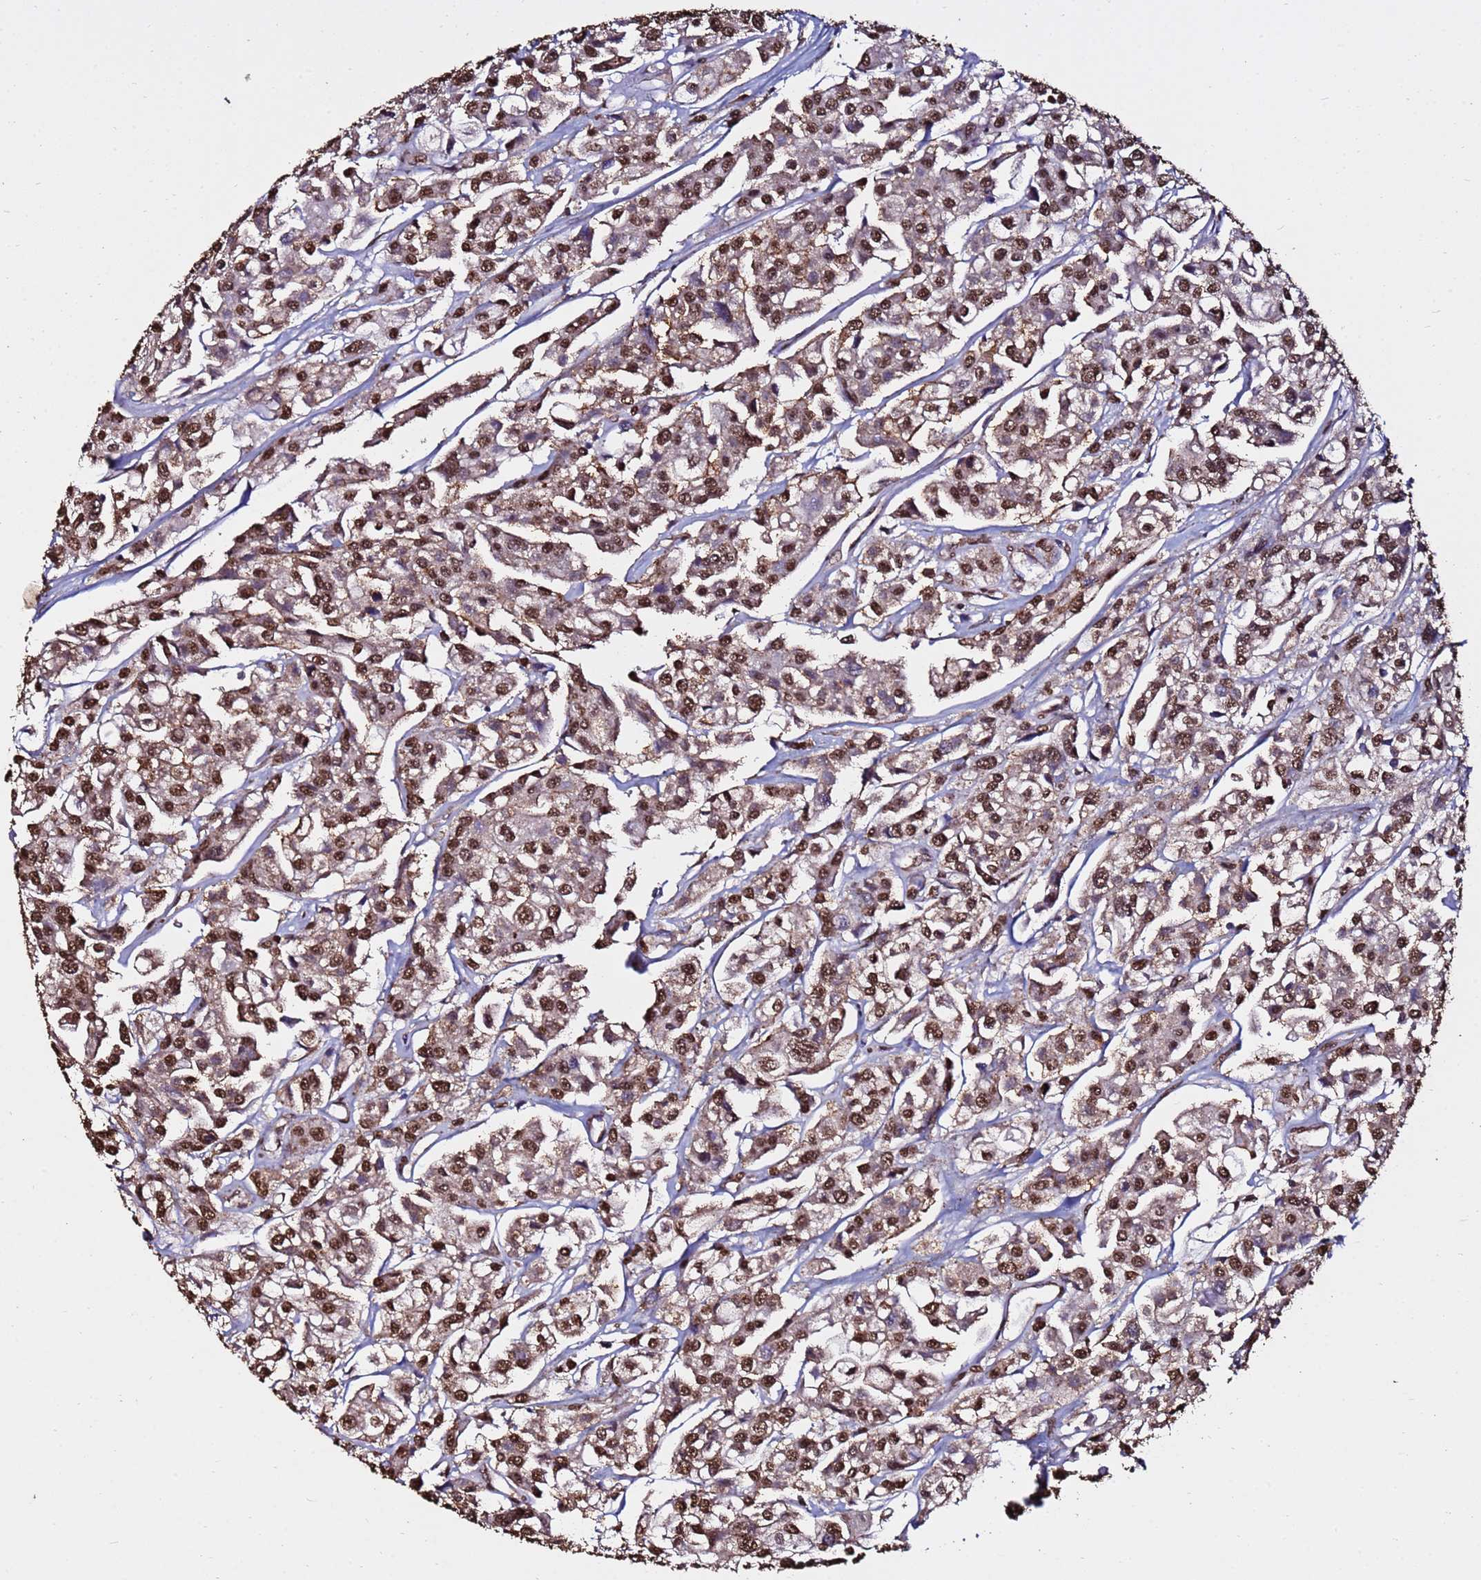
{"staining": {"intensity": "strong", "quantity": ">75%", "location": "nuclear"}, "tissue": "urothelial cancer", "cell_type": "Tumor cells", "image_type": "cancer", "snomed": [{"axis": "morphology", "description": "Urothelial carcinoma, High grade"}, {"axis": "topography", "description": "Urinary bladder"}], "caption": "Urothelial cancer was stained to show a protein in brown. There is high levels of strong nuclear expression in about >75% of tumor cells.", "gene": "TRIP6", "patient": {"sex": "male", "age": 67}}